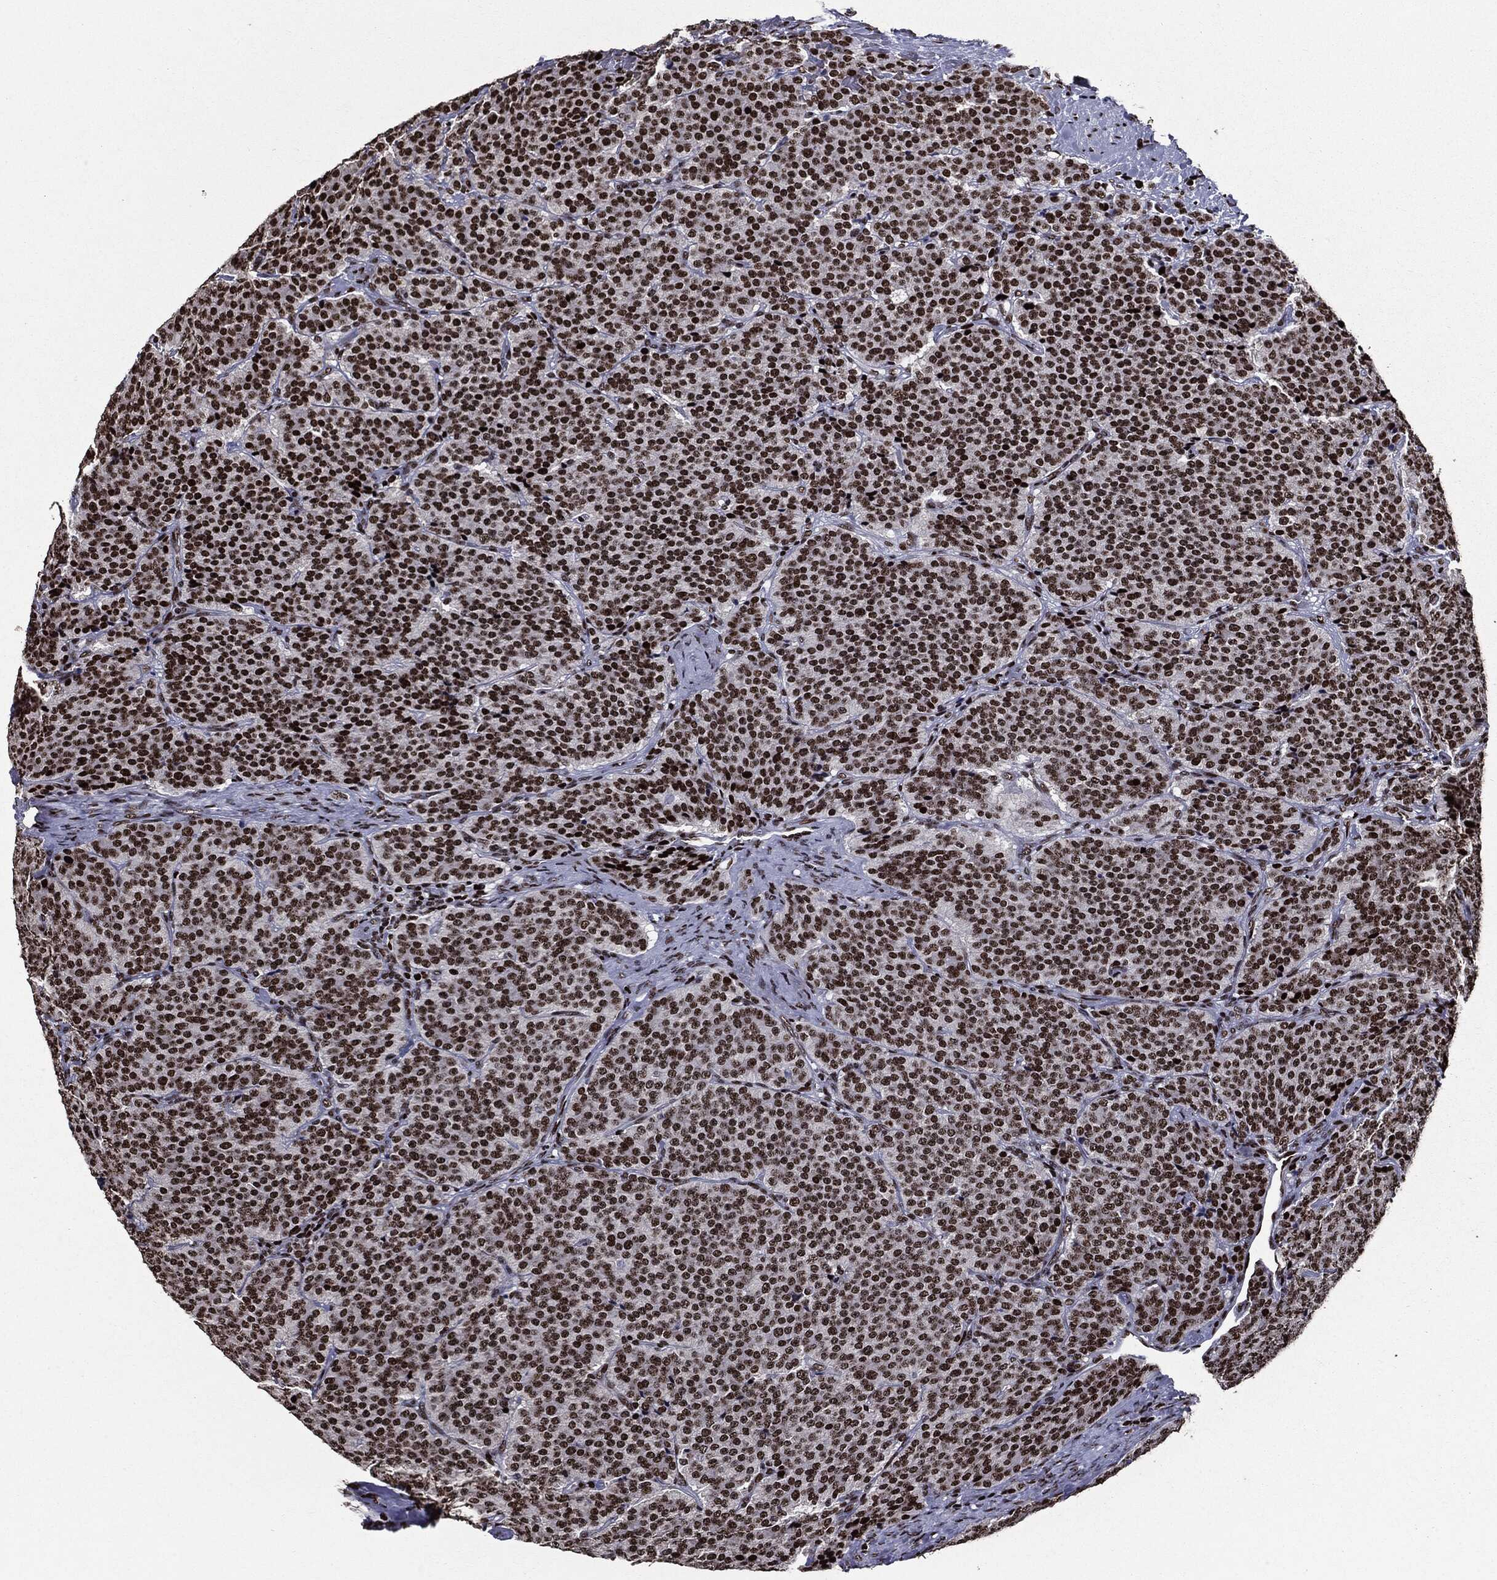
{"staining": {"intensity": "strong", "quantity": ">75%", "location": "nuclear"}, "tissue": "carcinoid", "cell_type": "Tumor cells", "image_type": "cancer", "snomed": [{"axis": "morphology", "description": "Carcinoid, malignant, NOS"}, {"axis": "topography", "description": "Small intestine"}], "caption": "IHC staining of carcinoid (malignant), which shows high levels of strong nuclear staining in about >75% of tumor cells indicating strong nuclear protein staining. The staining was performed using DAB (3,3'-diaminobenzidine) (brown) for protein detection and nuclei were counterstained in hematoxylin (blue).", "gene": "ZFP91", "patient": {"sex": "female", "age": 58}}